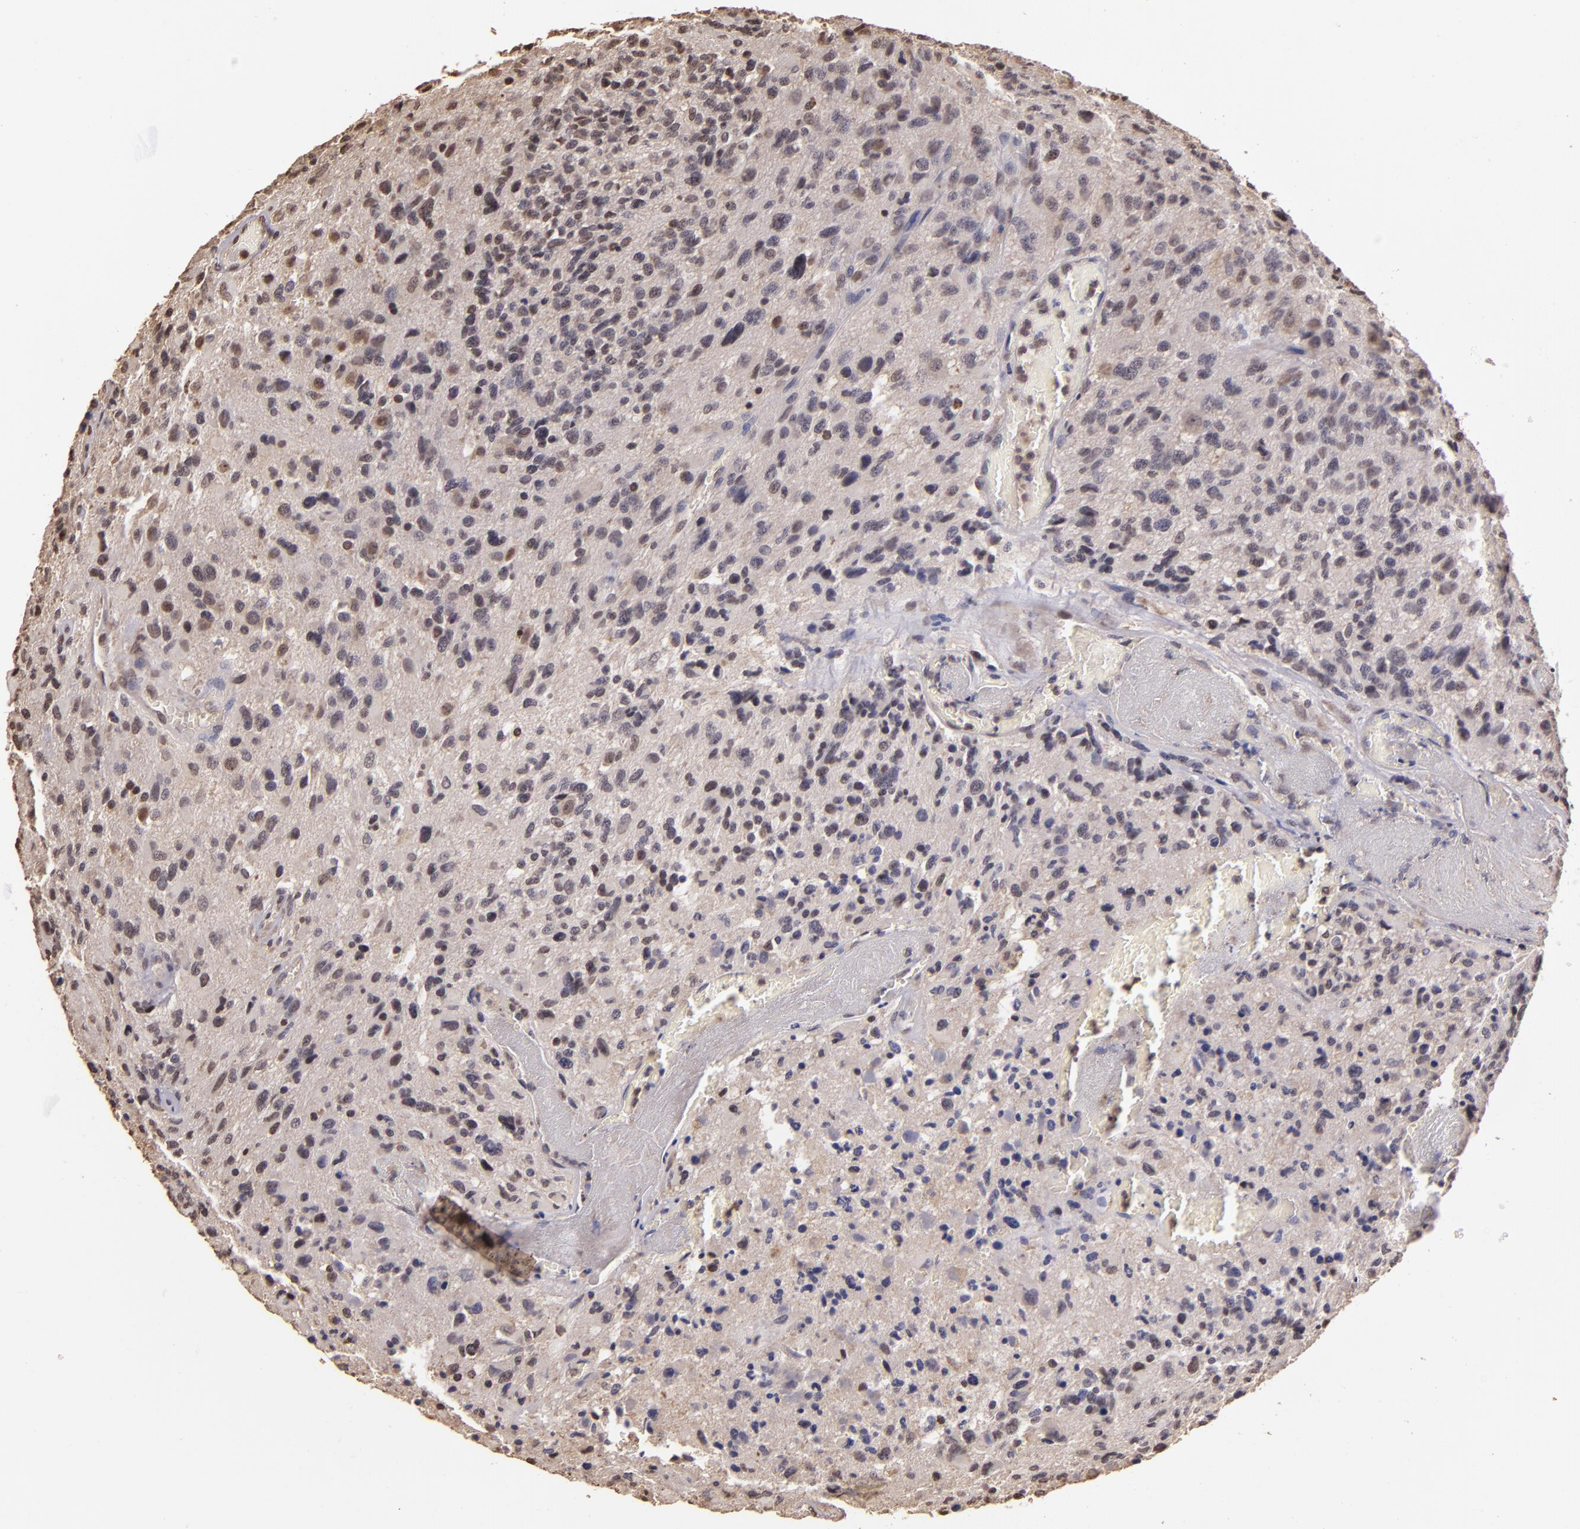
{"staining": {"intensity": "negative", "quantity": "none", "location": "none"}, "tissue": "glioma", "cell_type": "Tumor cells", "image_type": "cancer", "snomed": [{"axis": "morphology", "description": "Glioma, malignant, High grade"}, {"axis": "topography", "description": "Brain"}], "caption": "Tumor cells show no significant expression in high-grade glioma (malignant).", "gene": "ARPC2", "patient": {"sex": "male", "age": 69}}